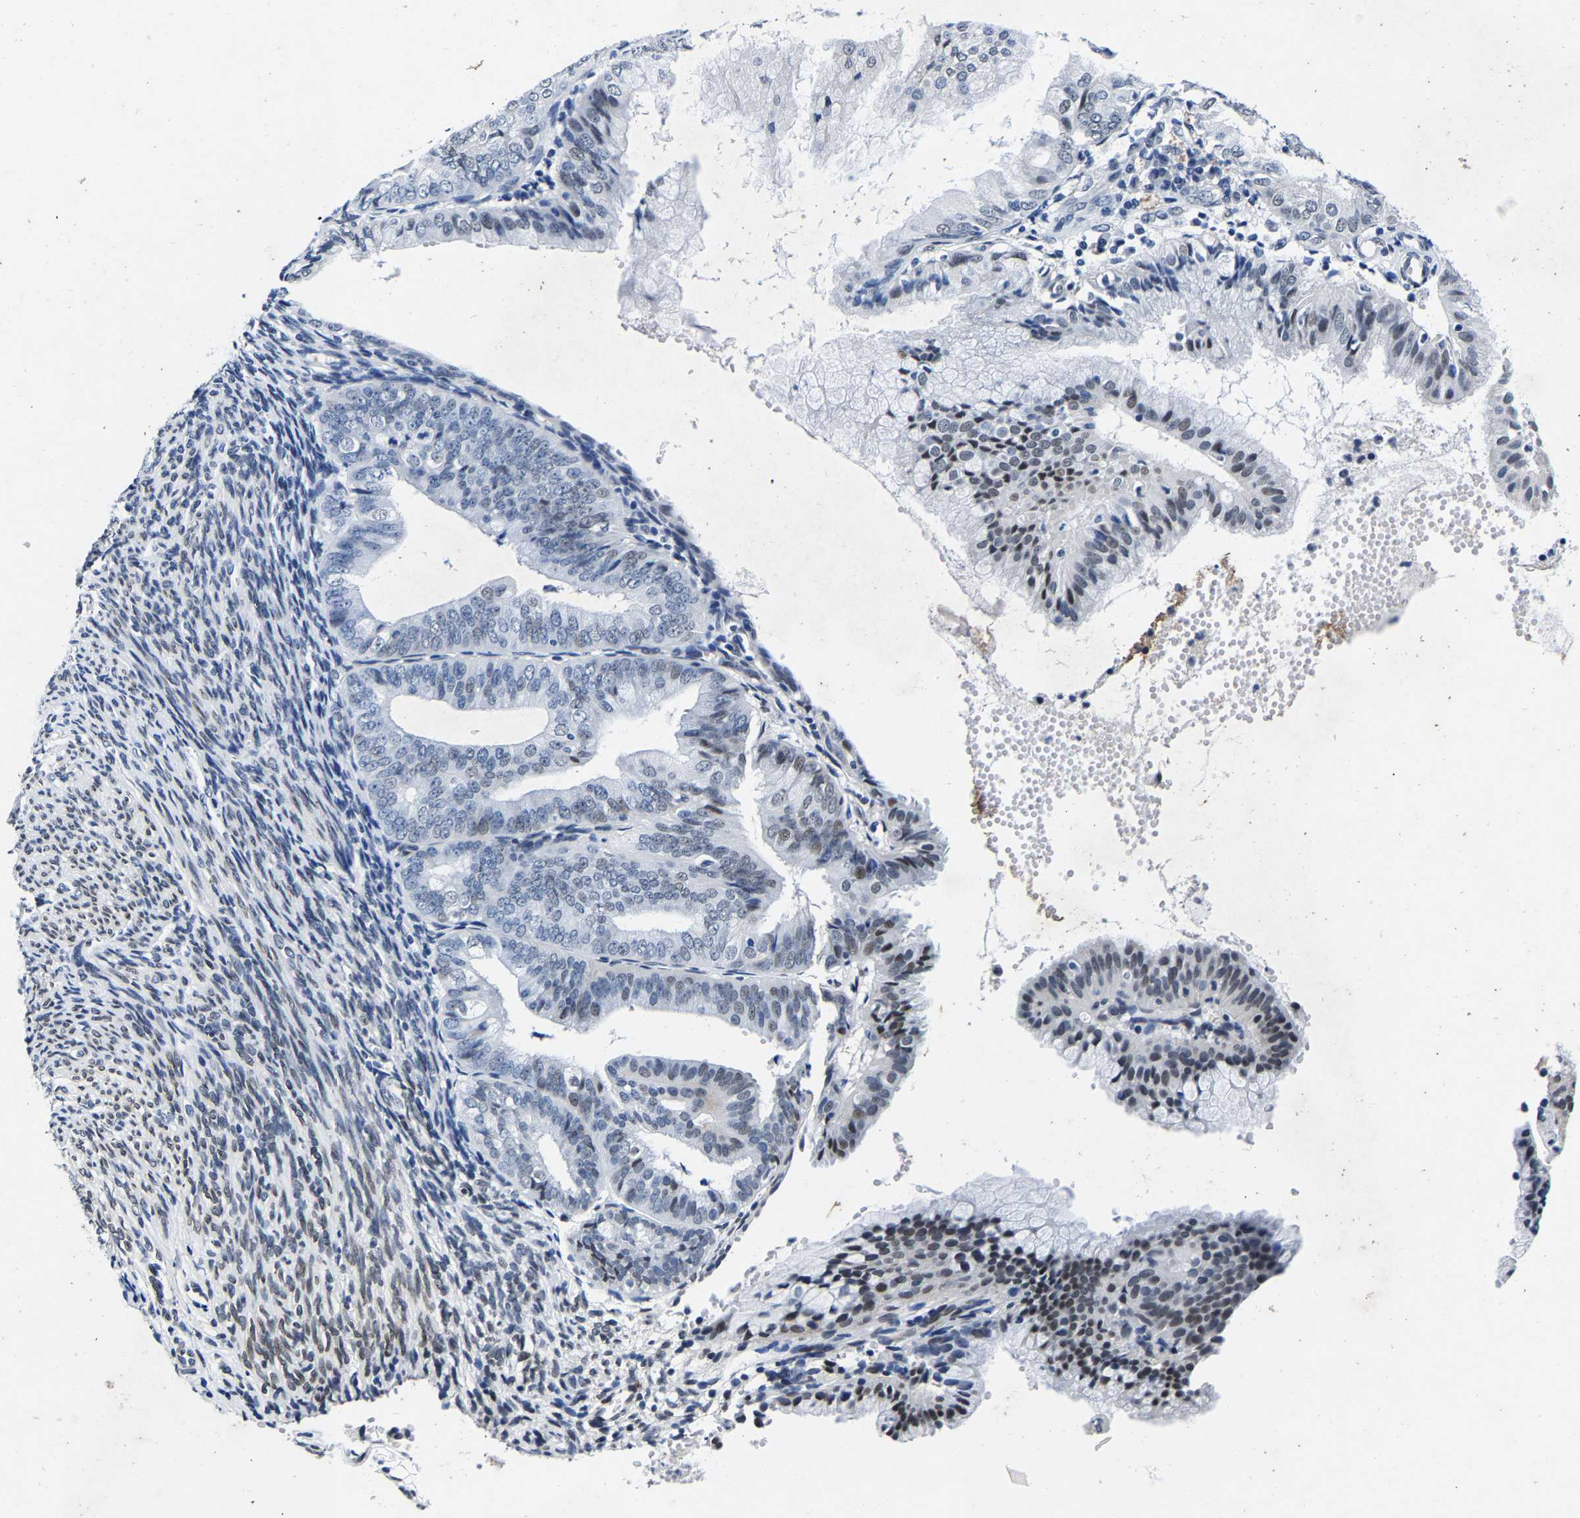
{"staining": {"intensity": "weak", "quantity": "<25%", "location": "nuclear"}, "tissue": "endometrial cancer", "cell_type": "Tumor cells", "image_type": "cancer", "snomed": [{"axis": "morphology", "description": "Adenocarcinoma, NOS"}, {"axis": "topography", "description": "Endometrium"}], "caption": "Tumor cells show no significant positivity in endometrial cancer.", "gene": "UBN2", "patient": {"sex": "female", "age": 63}}